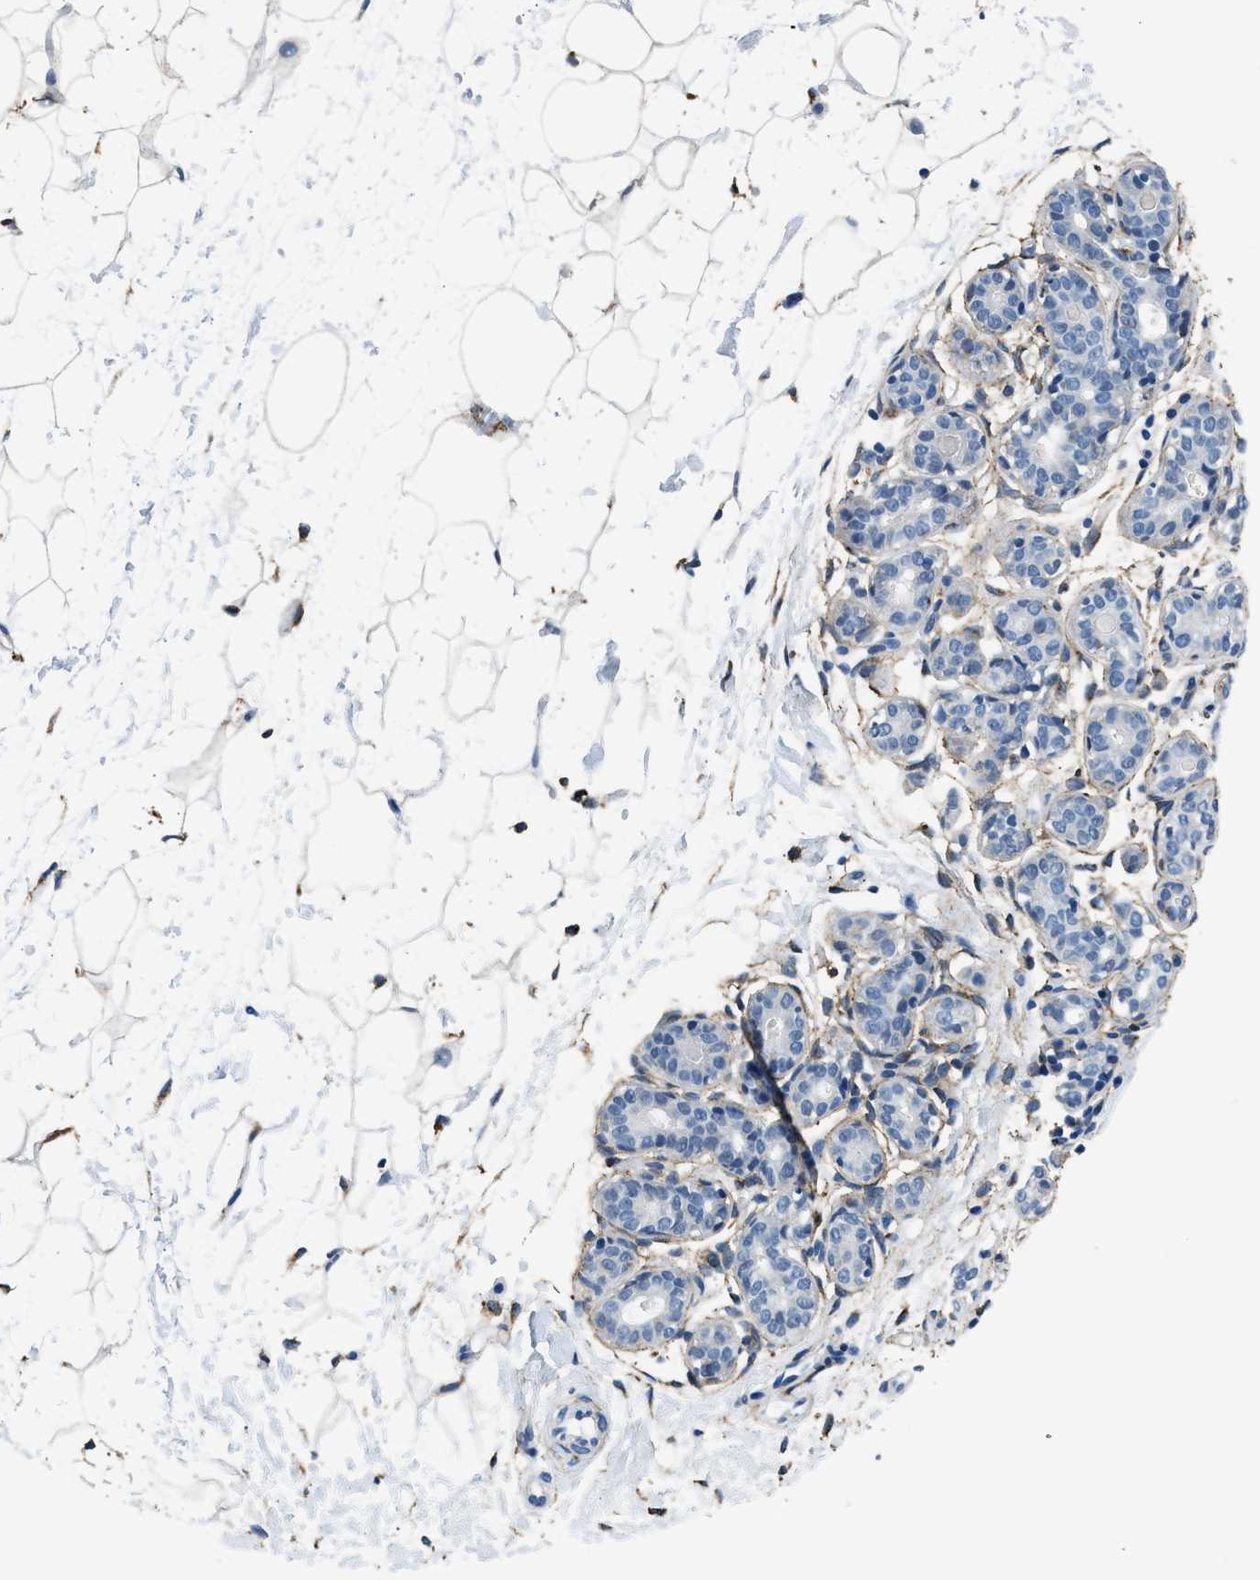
{"staining": {"intensity": "moderate", "quantity": "<25%", "location": "cytoplasmic/membranous"}, "tissue": "breast", "cell_type": "Adipocytes", "image_type": "normal", "snomed": [{"axis": "morphology", "description": "Normal tissue, NOS"}, {"axis": "topography", "description": "Breast"}], "caption": "Unremarkable breast displays moderate cytoplasmic/membranous staining in about <25% of adipocytes The staining is performed using DAB (3,3'-diaminobenzidine) brown chromogen to label protein expression. The nuclei are counter-stained blue using hematoxylin..", "gene": "LRP1", "patient": {"sex": "female", "age": 22}}